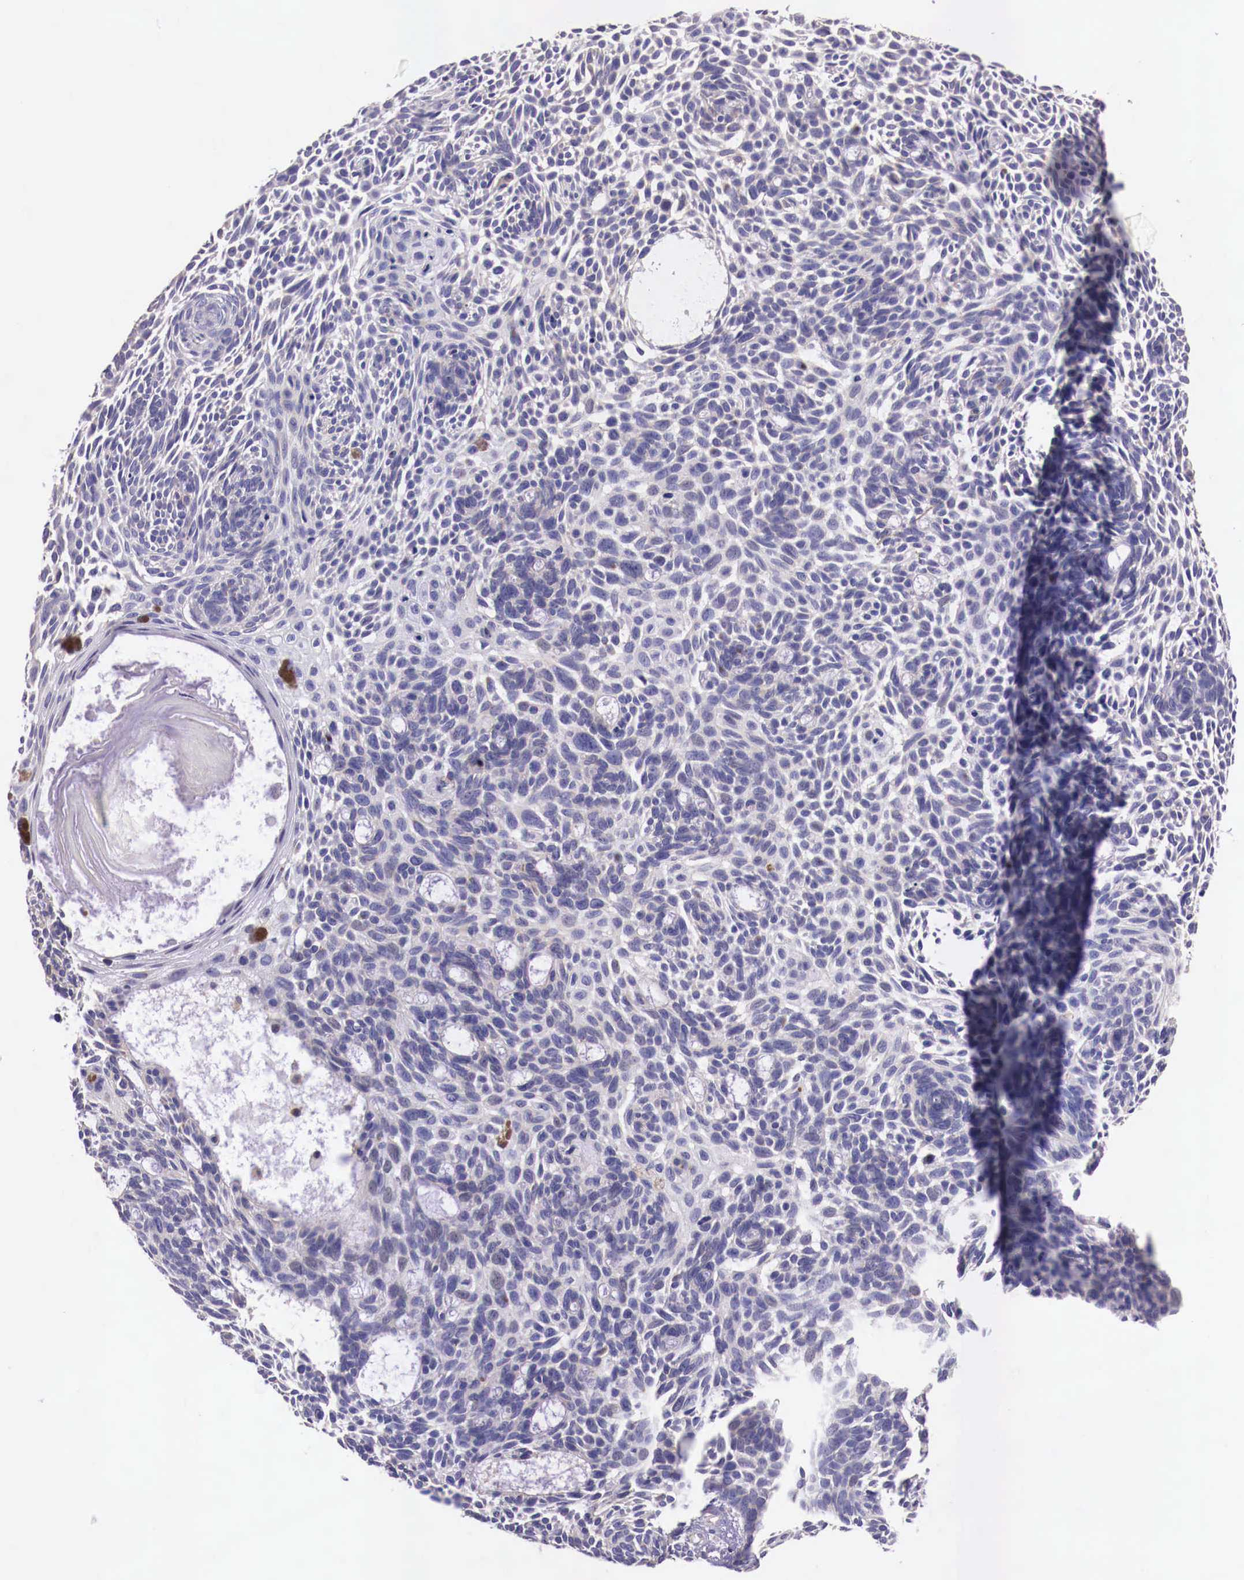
{"staining": {"intensity": "negative", "quantity": "none", "location": "none"}, "tissue": "skin cancer", "cell_type": "Tumor cells", "image_type": "cancer", "snomed": [{"axis": "morphology", "description": "Basal cell carcinoma"}, {"axis": "topography", "description": "Skin"}], "caption": "The IHC photomicrograph has no significant staining in tumor cells of skin basal cell carcinoma tissue.", "gene": "GRIPAP1", "patient": {"sex": "male", "age": 58}}